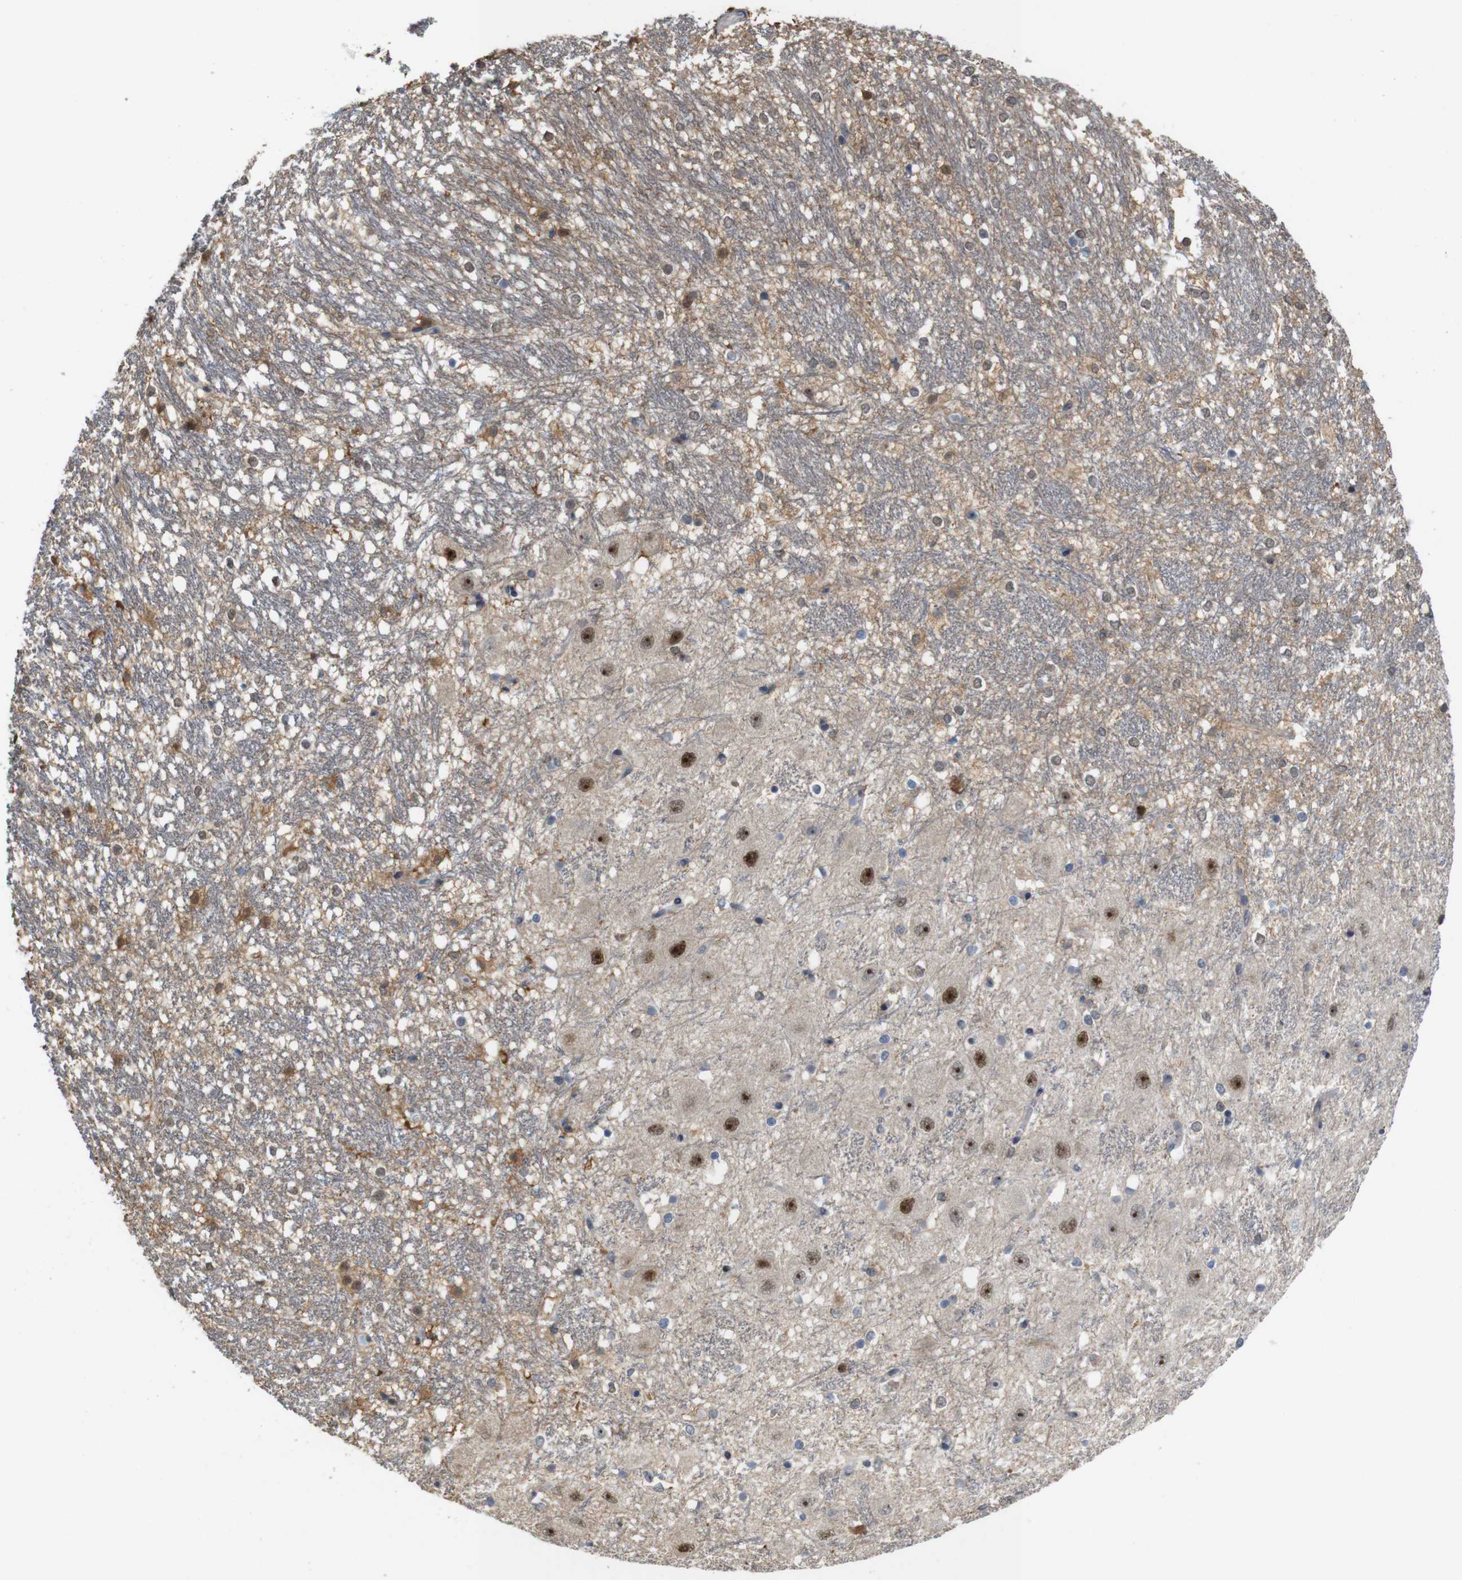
{"staining": {"intensity": "weak", "quantity": "<25%", "location": "nuclear"}, "tissue": "hippocampus", "cell_type": "Glial cells", "image_type": "normal", "snomed": [{"axis": "morphology", "description": "Normal tissue, NOS"}, {"axis": "topography", "description": "Hippocampus"}], "caption": "A high-resolution image shows immunohistochemistry staining of unremarkable hippocampus, which exhibits no significant positivity in glial cells. (DAB immunohistochemistry (IHC) visualized using brightfield microscopy, high magnification).", "gene": "PNMA8A", "patient": {"sex": "female", "age": 19}}